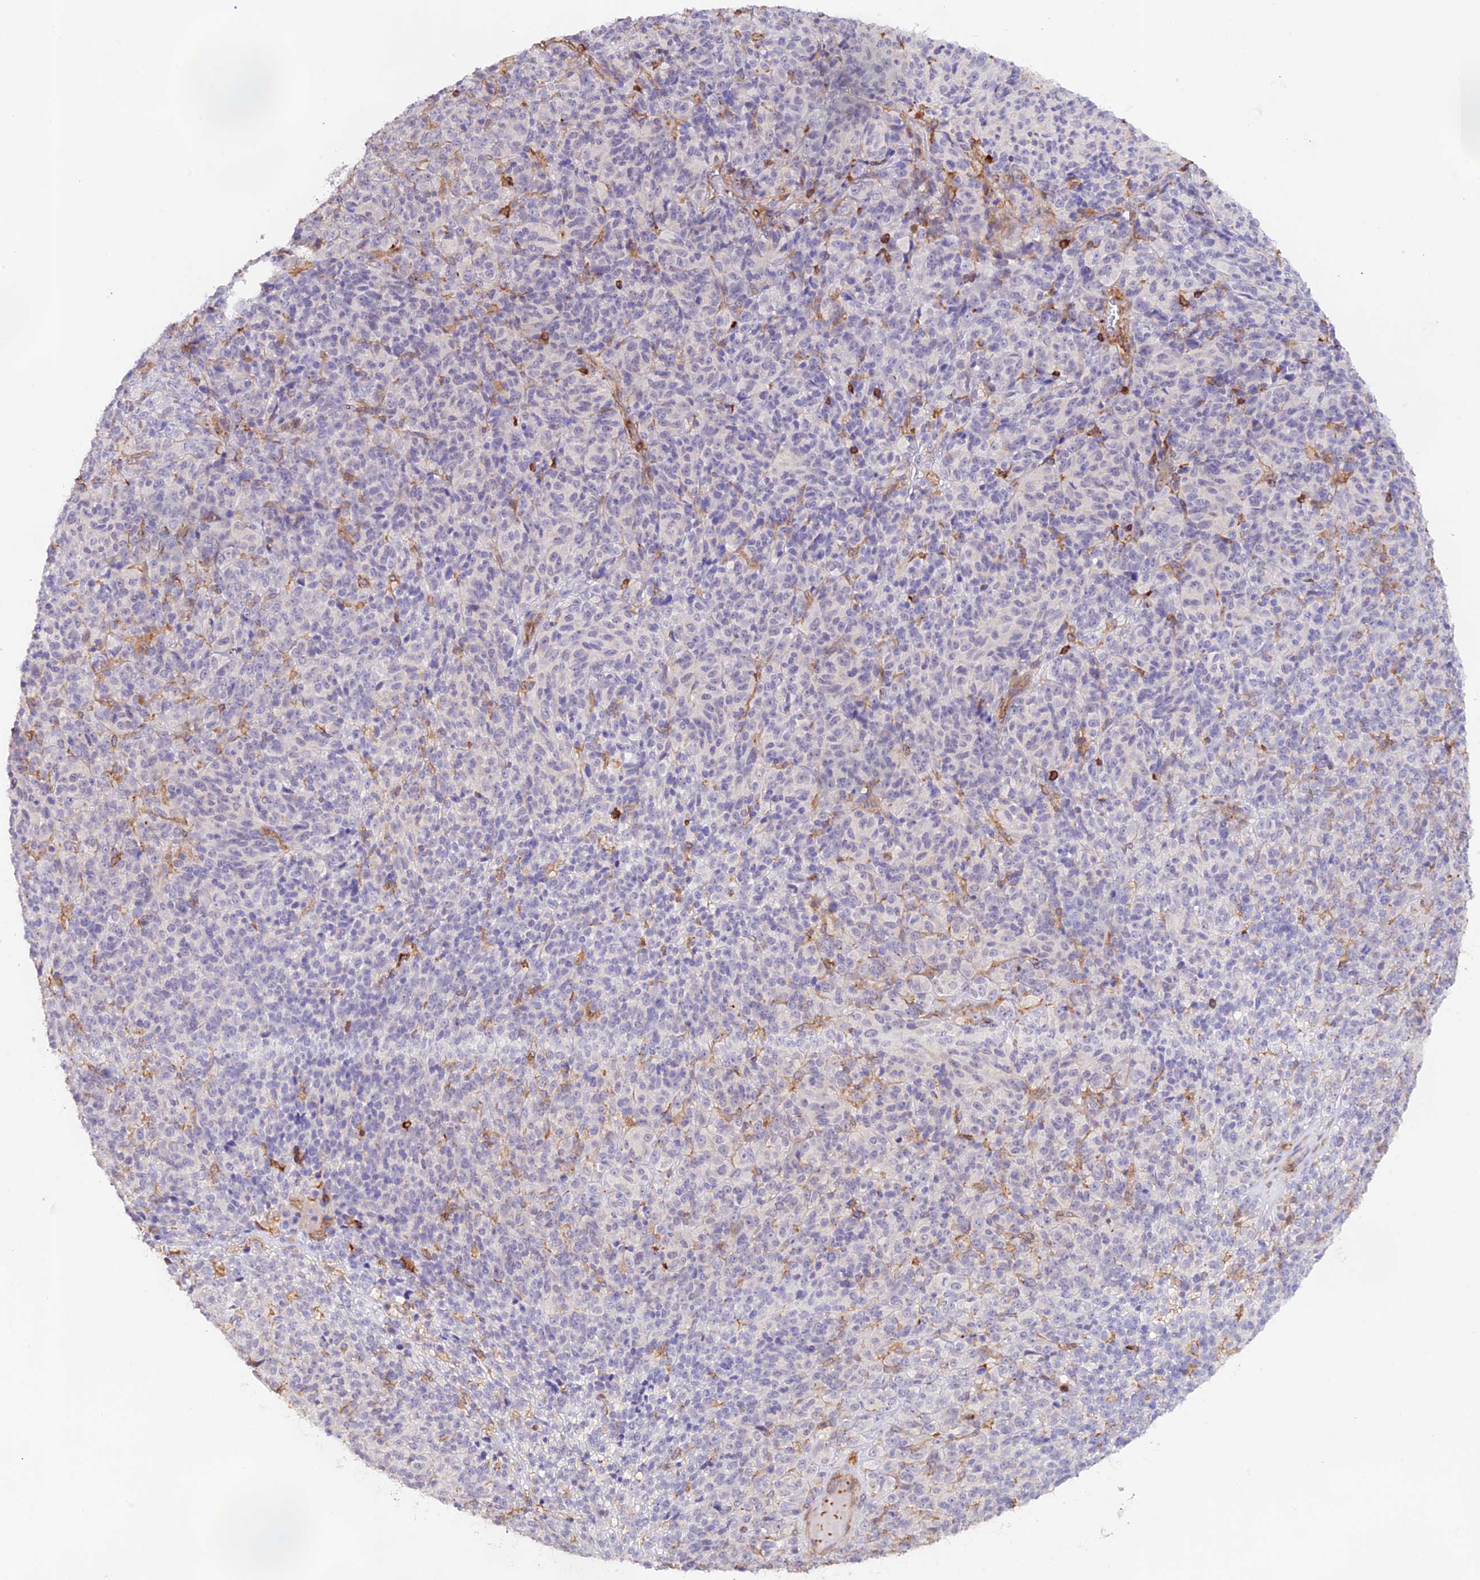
{"staining": {"intensity": "negative", "quantity": "none", "location": "none"}, "tissue": "melanoma", "cell_type": "Tumor cells", "image_type": "cancer", "snomed": [{"axis": "morphology", "description": "Malignant melanoma, Metastatic site"}, {"axis": "topography", "description": "Brain"}], "caption": "An immunohistochemistry (IHC) micrograph of melanoma is shown. There is no staining in tumor cells of melanoma.", "gene": "DENND1C", "patient": {"sex": "female", "age": 56}}